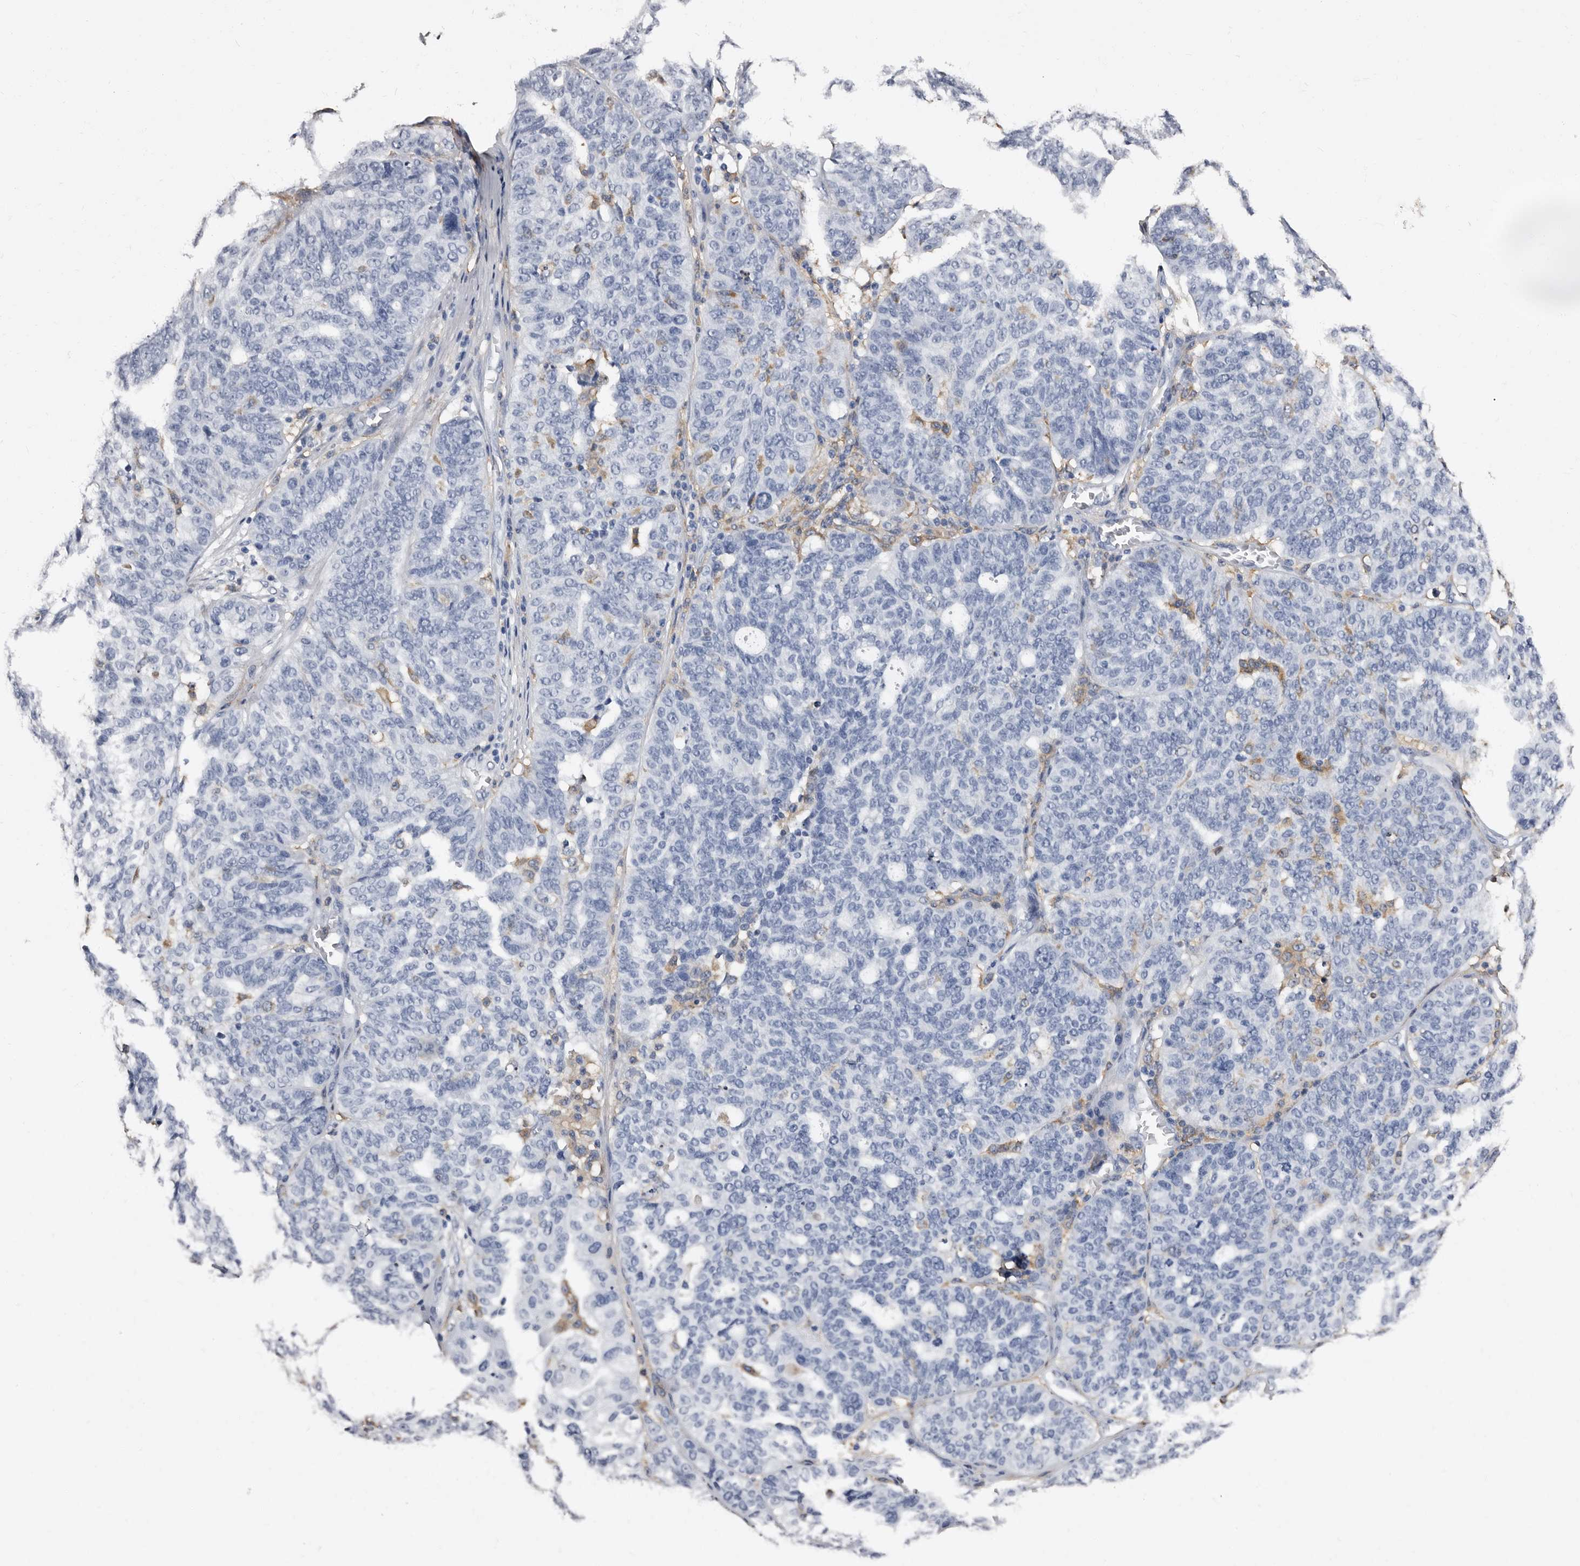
{"staining": {"intensity": "negative", "quantity": "none", "location": "none"}, "tissue": "ovarian cancer", "cell_type": "Tumor cells", "image_type": "cancer", "snomed": [{"axis": "morphology", "description": "Cystadenocarcinoma, serous, NOS"}, {"axis": "topography", "description": "Ovary"}], "caption": "High magnification brightfield microscopy of ovarian cancer (serous cystadenocarcinoma) stained with DAB (3,3'-diaminobenzidine) (brown) and counterstained with hematoxylin (blue): tumor cells show no significant positivity.", "gene": "EPB41L3", "patient": {"sex": "female", "age": 59}}